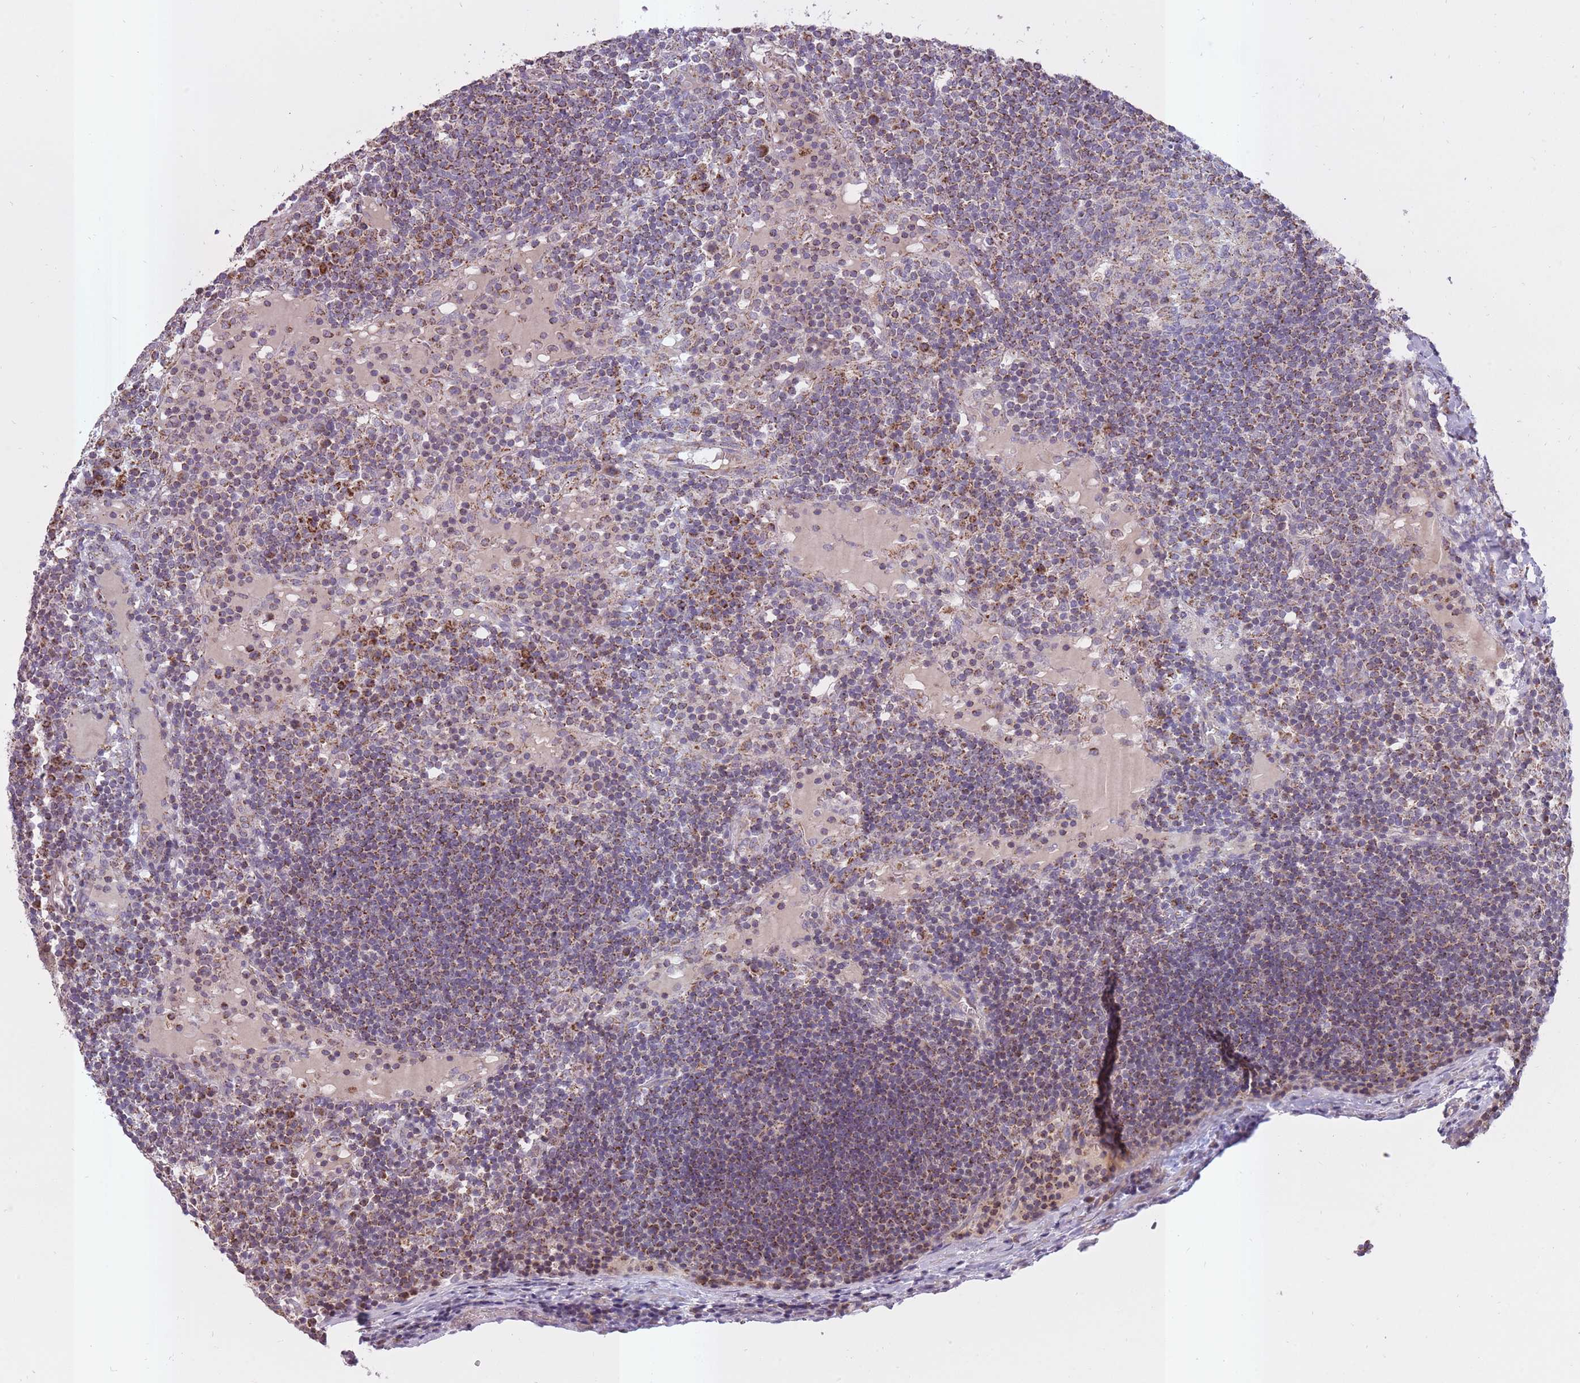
{"staining": {"intensity": "moderate", "quantity": "25%-75%", "location": "cytoplasmic/membranous"}, "tissue": "lymph node", "cell_type": "Germinal center cells", "image_type": "normal", "snomed": [{"axis": "morphology", "description": "Normal tissue, NOS"}, {"axis": "topography", "description": "Lymph node"}], "caption": "A micrograph of lymph node stained for a protein reveals moderate cytoplasmic/membranous brown staining in germinal center cells.", "gene": "LIN7C", "patient": {"sex": "male", "age": 53}}